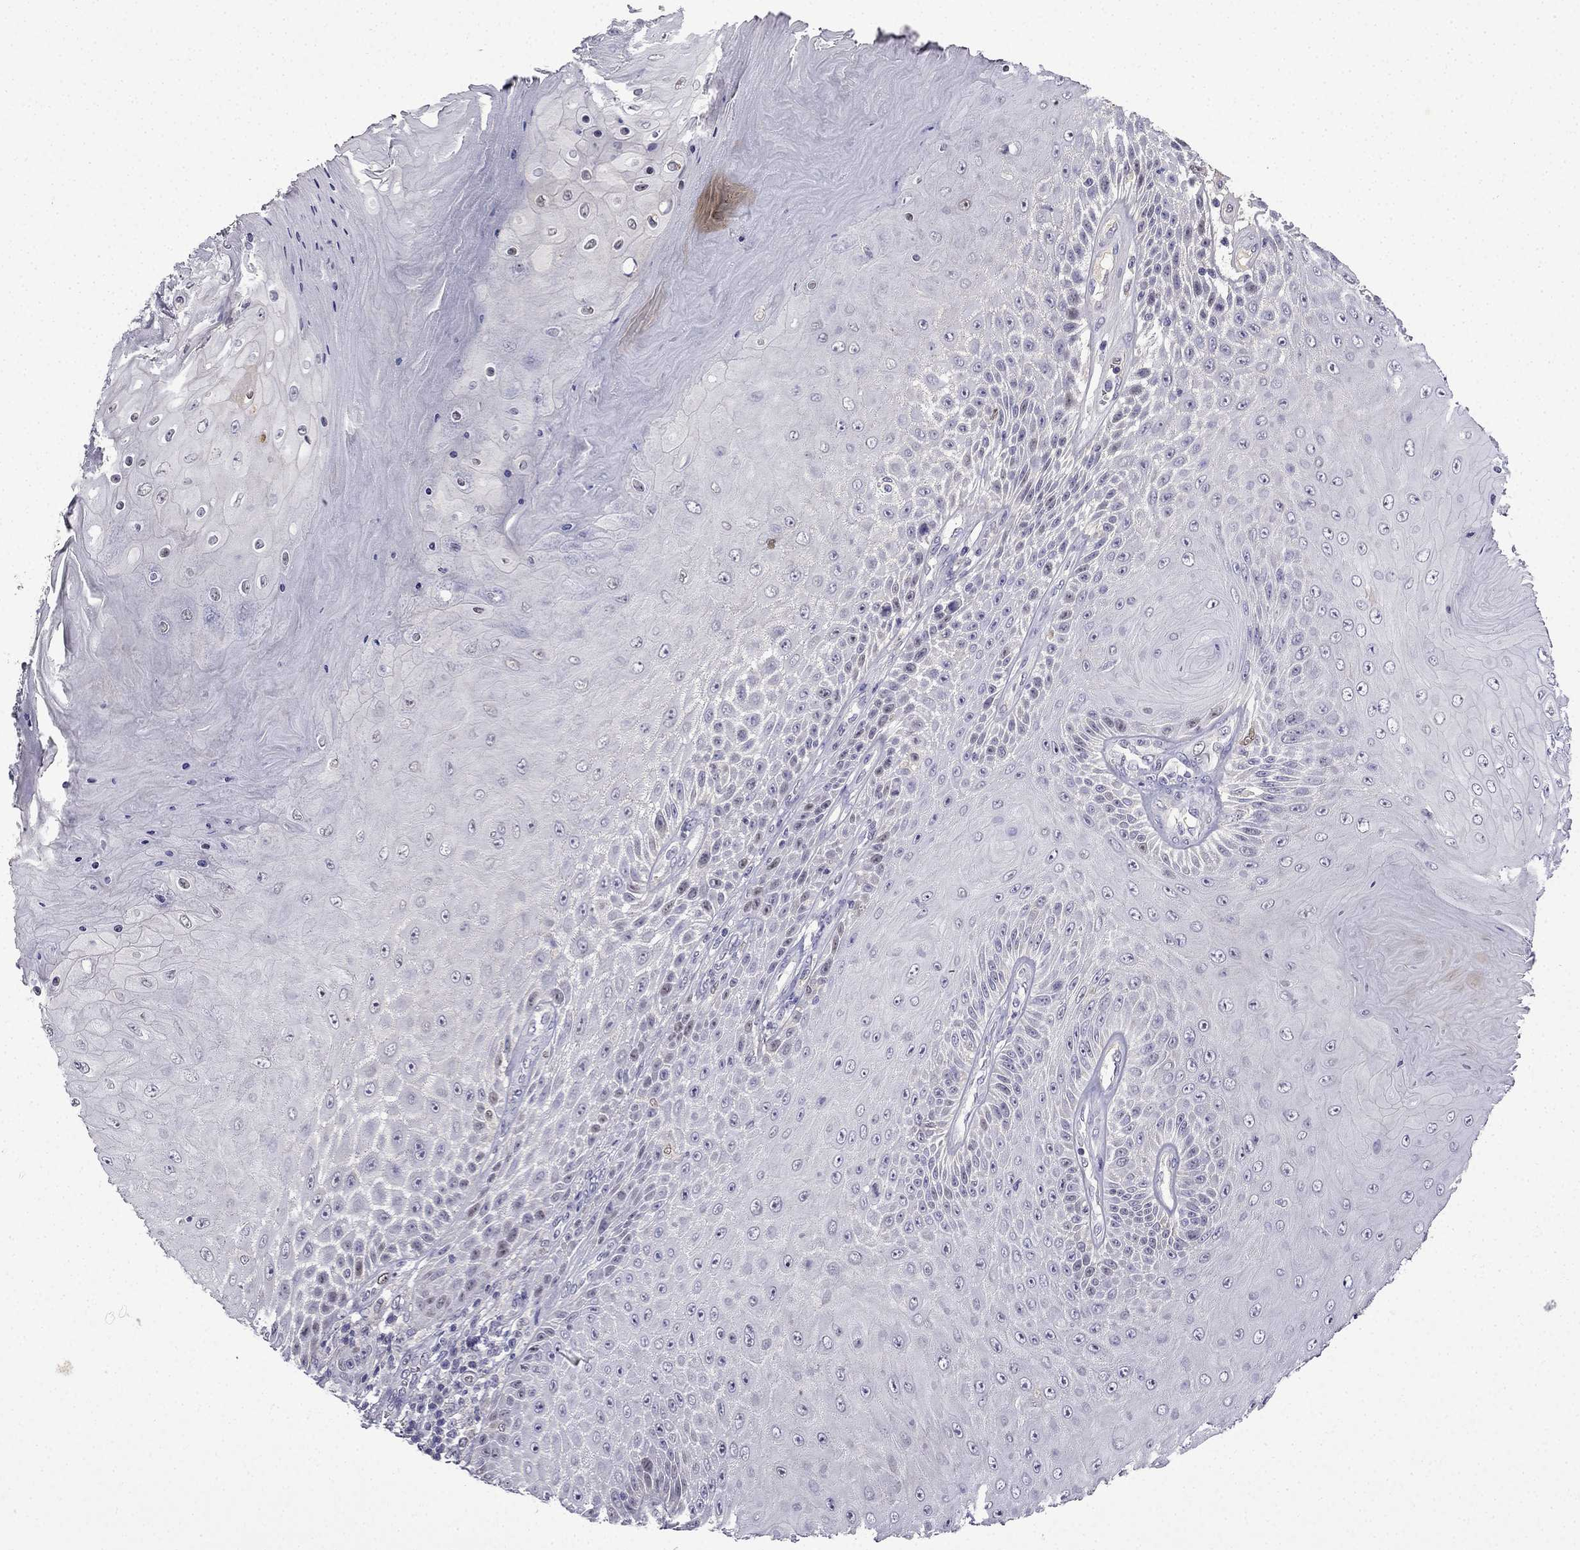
{"staining": {"intensity": "negative", "quantity": "none", "location": "none"}, "tissue": "skin cancer", "cell_type": "Tumor cells", "image_type": "cancer", "snomed": [{"axis": "morphology", "description": "Squamous cell carcinoma, NOS"}, {"axis": "topography", "description": "Skin"}], "caption": "High power microscopy histopathology image of an immunohistochemistry histopathology image of skin cancer, revealing no significant expression in tumor cells.", "gene": "UHRF1", "patient": {"sex": "male", "age": 62}}